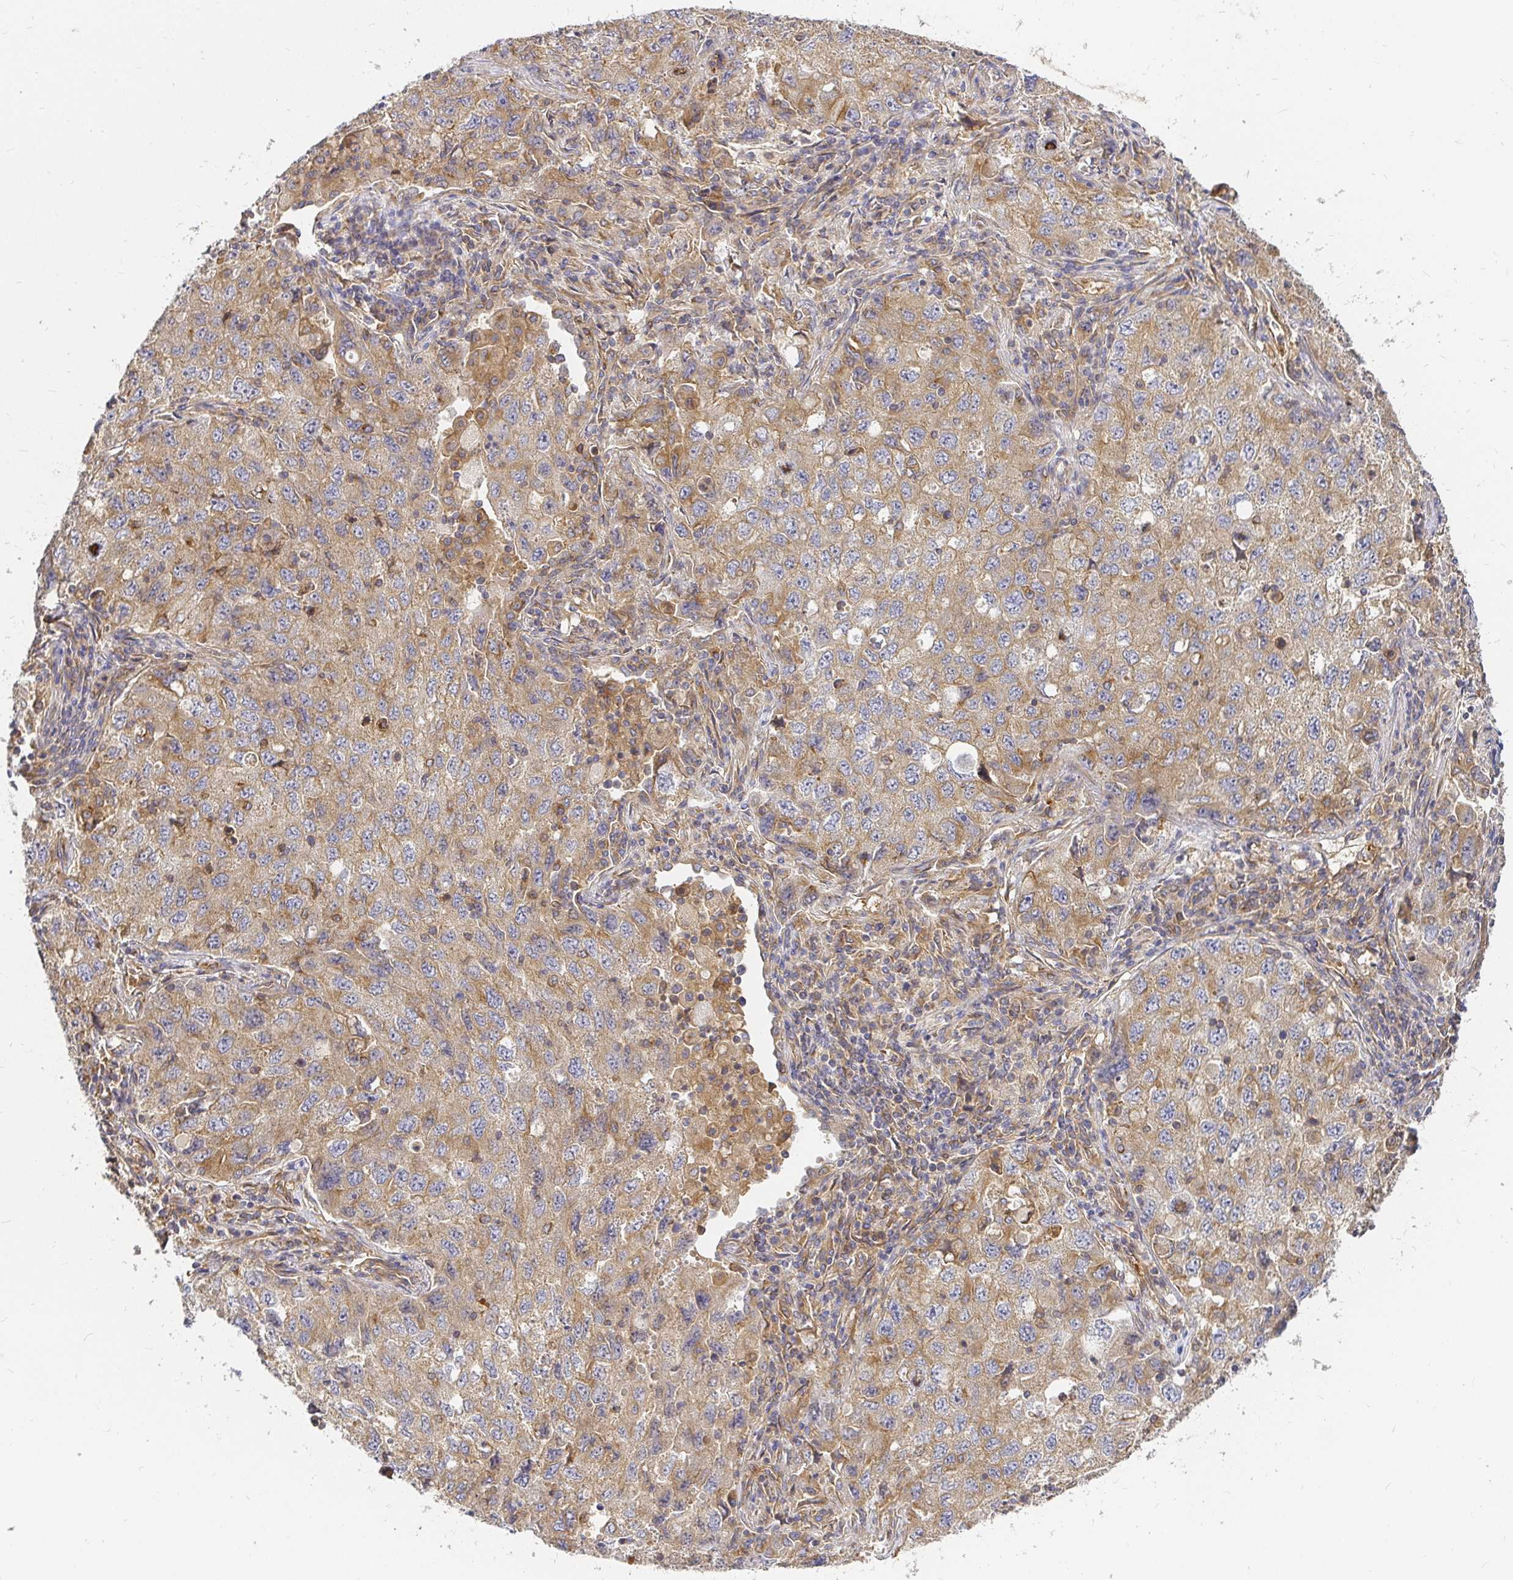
{"staining": {"intensity": "moderate", "quantity": "25%-75%", "location": "cytoplasmic/membranous"}, "tissue": "lung cancer", "cell_type": "Tumor cells", "image_type": "cancer", "snomed": [{"axis": "morphology", "description": "Adenocarcinoma, NOS"}, {"axis": "topography", "description": "Lung"}], "caption": "Immunohistochemical staining of lung adenocarcinoma displays moderate cytoplasmic/membranous protein staining in approximately 25%-75% of tumor cells.", "gene": "KIF5B", "patient": {"sex": "female", "age": 57}}